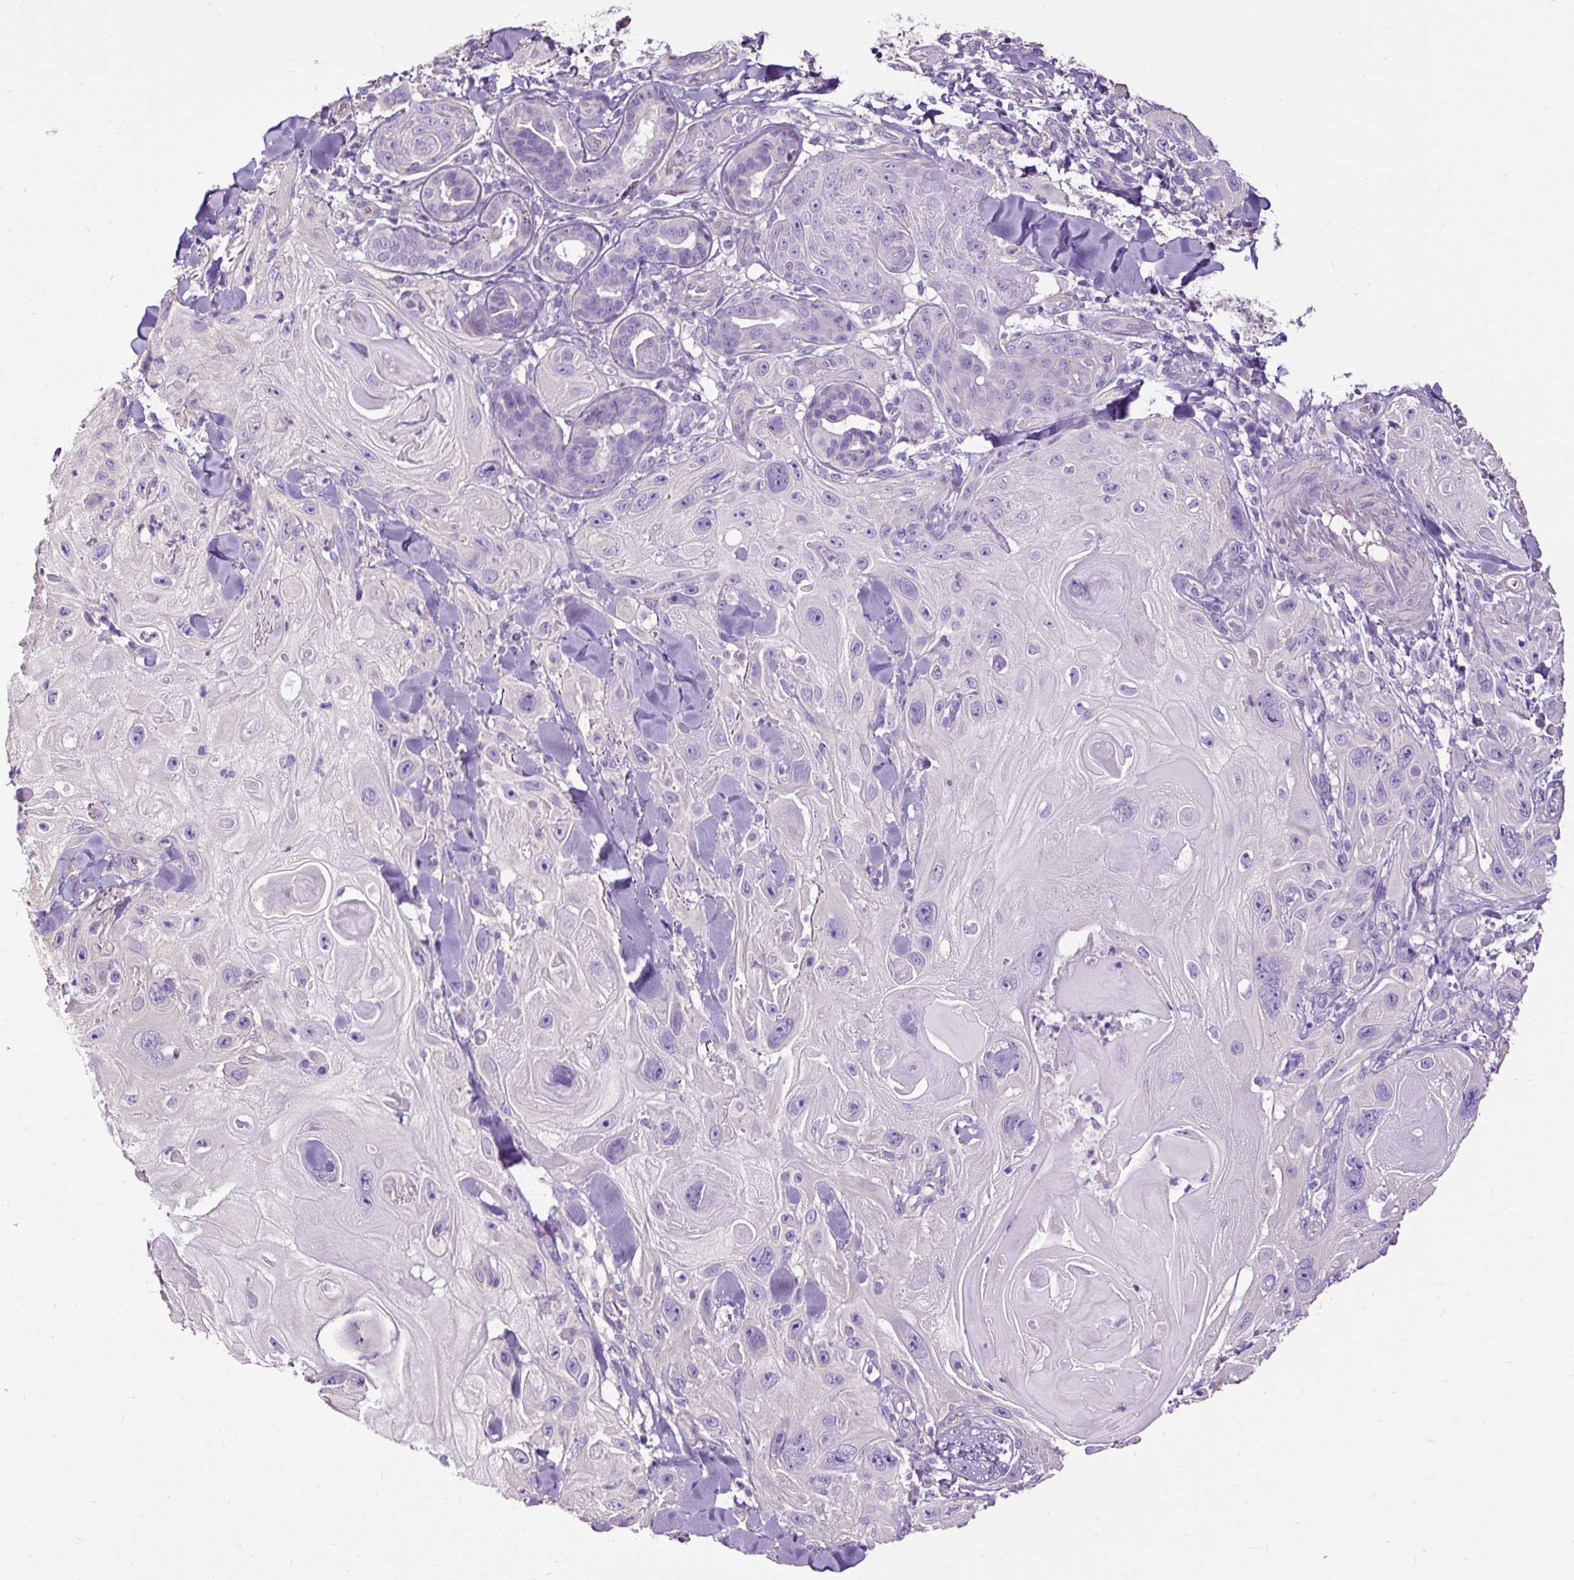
{"staining": {"intensity": "negative", "quantity": "none", "location": "none"}, "tissue": "skin cancer", "cell_type": "Tumor cells", "image_type": "cancer", "snomed": [{"axis": "morphology", "description": "Normal tissue, NOS"}, {"axis": "morphology", "description": "Squamous cell carcinoma, NOS"}, {"axis": "topography", "description": "Skin"}], "caption": "The photomicrograph demonstrates no staining of tumor cells in skin squamous cell carcinoma. (IHC, brightfield microscopy, high magnification).", "gene": "PDIA2", "patient": {"sex": "male", "age": 72}}